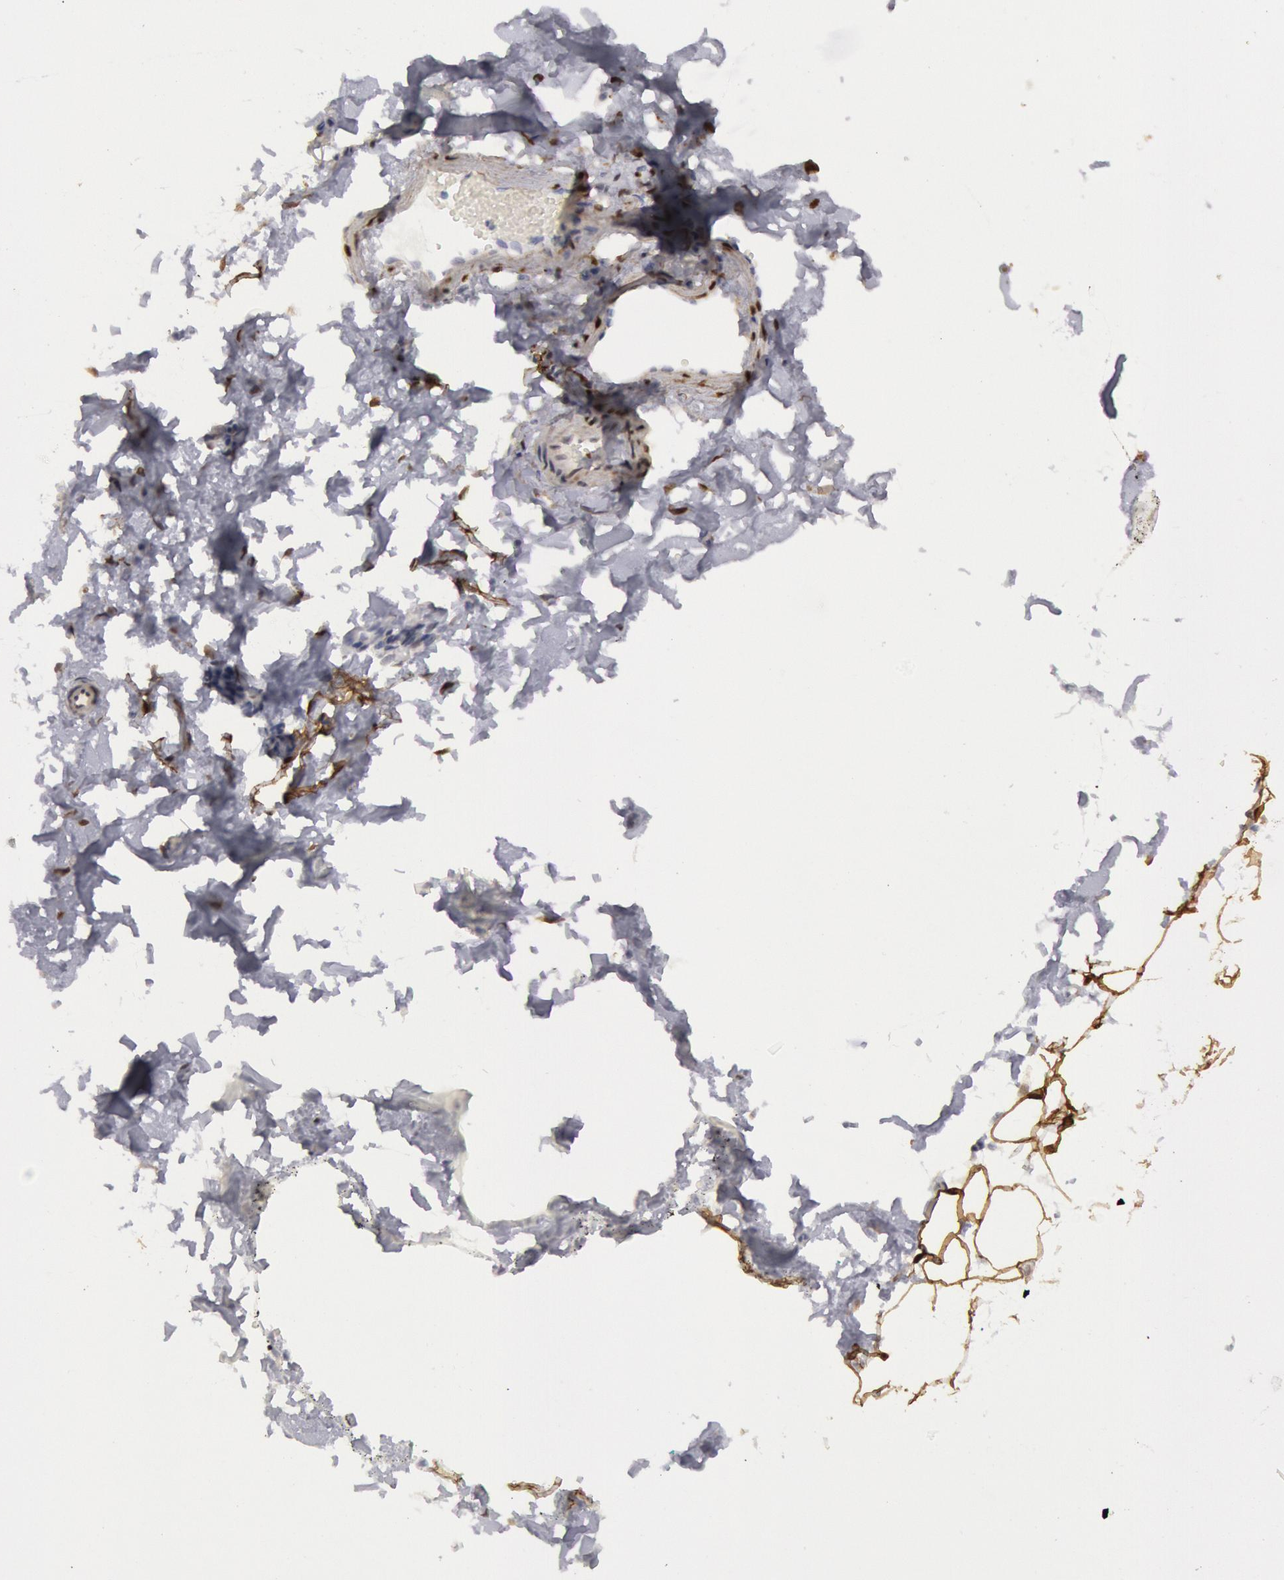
{"staining": {"intensity": "moderate", "quantity": ">75%", "location": "cytoplasmic/membranous"}, "tissue": "adipose tissue", "cell_type": "Adipocytes", "image_type": "normal", "snomed": [{"axis": "morphology", "description": "Normal tissue, NOS"}, {"axis": "topography", "description": "Breast"}], "caption": "Protein staining of benign adipose tissue demonstrates moderate cytoplasmic/membranous expression in approximately >75% of adipocytes. The protein is stained brown, and the nuclei are stained in blue (DAB (3,3'-diaminobenzidine) IHC with brightfield microscopy, high magnification).", "gene": "FHL1", "patient": {"sex": "female", "age": 45}}